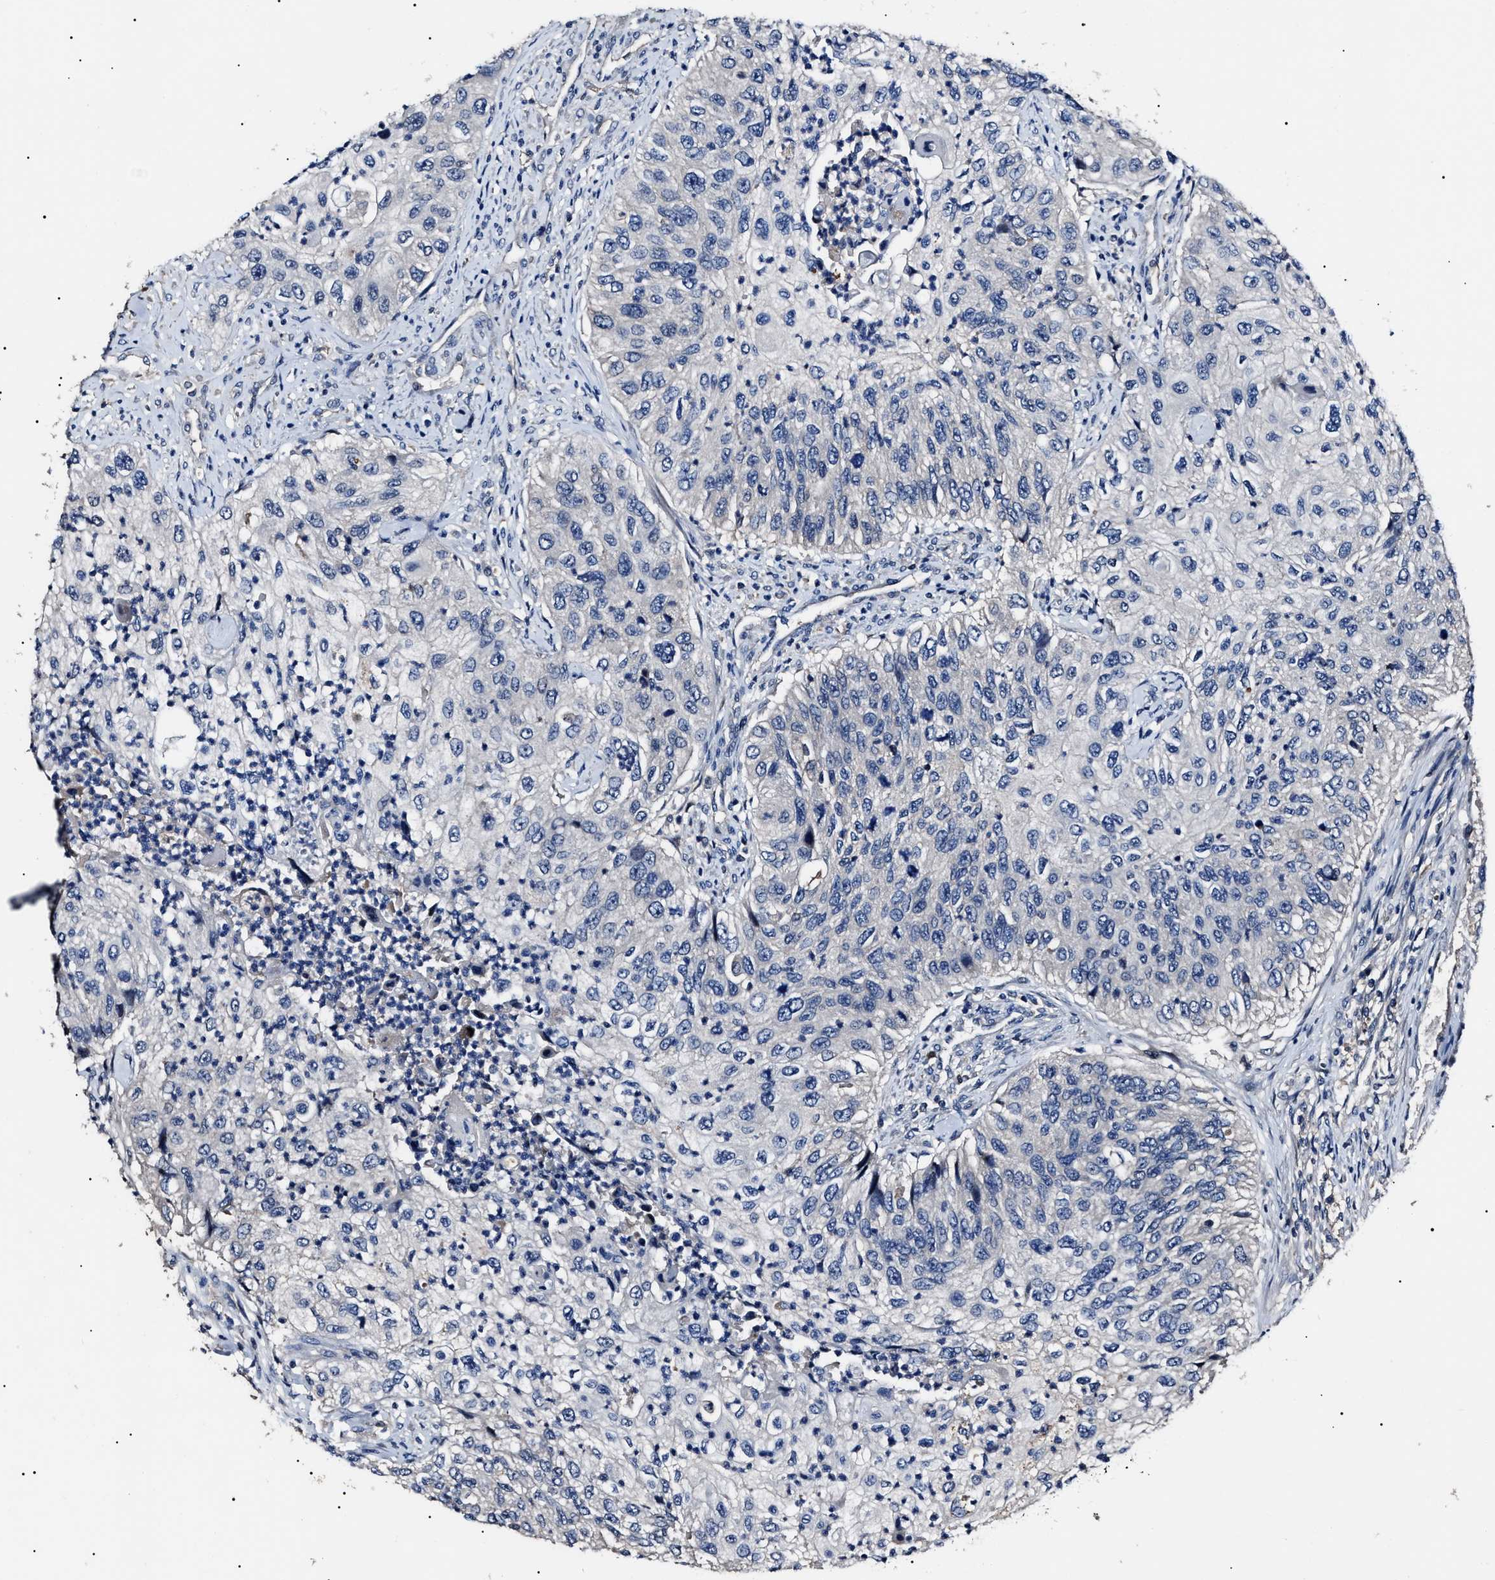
{"staining": {"intensity": "negative", "quantity": "none", "location": "none"}, "tissue": "urothelial cancer", "cell_type": "Tumor cells", "image_type": "cancer", "snomed": [{"axis": "morphology", "description": "Urothelial carcinoma, High grade"}, {"axis": "topography", "description": "Urinary bladder"}], "caption": "IHC micrograph of neoplastic tissue: human urothelial cancer stained with DAB reveals no significant protein staining in tumor cells.", "gene": "IFT81", "patient": {"sex": "female", "age": 60}}